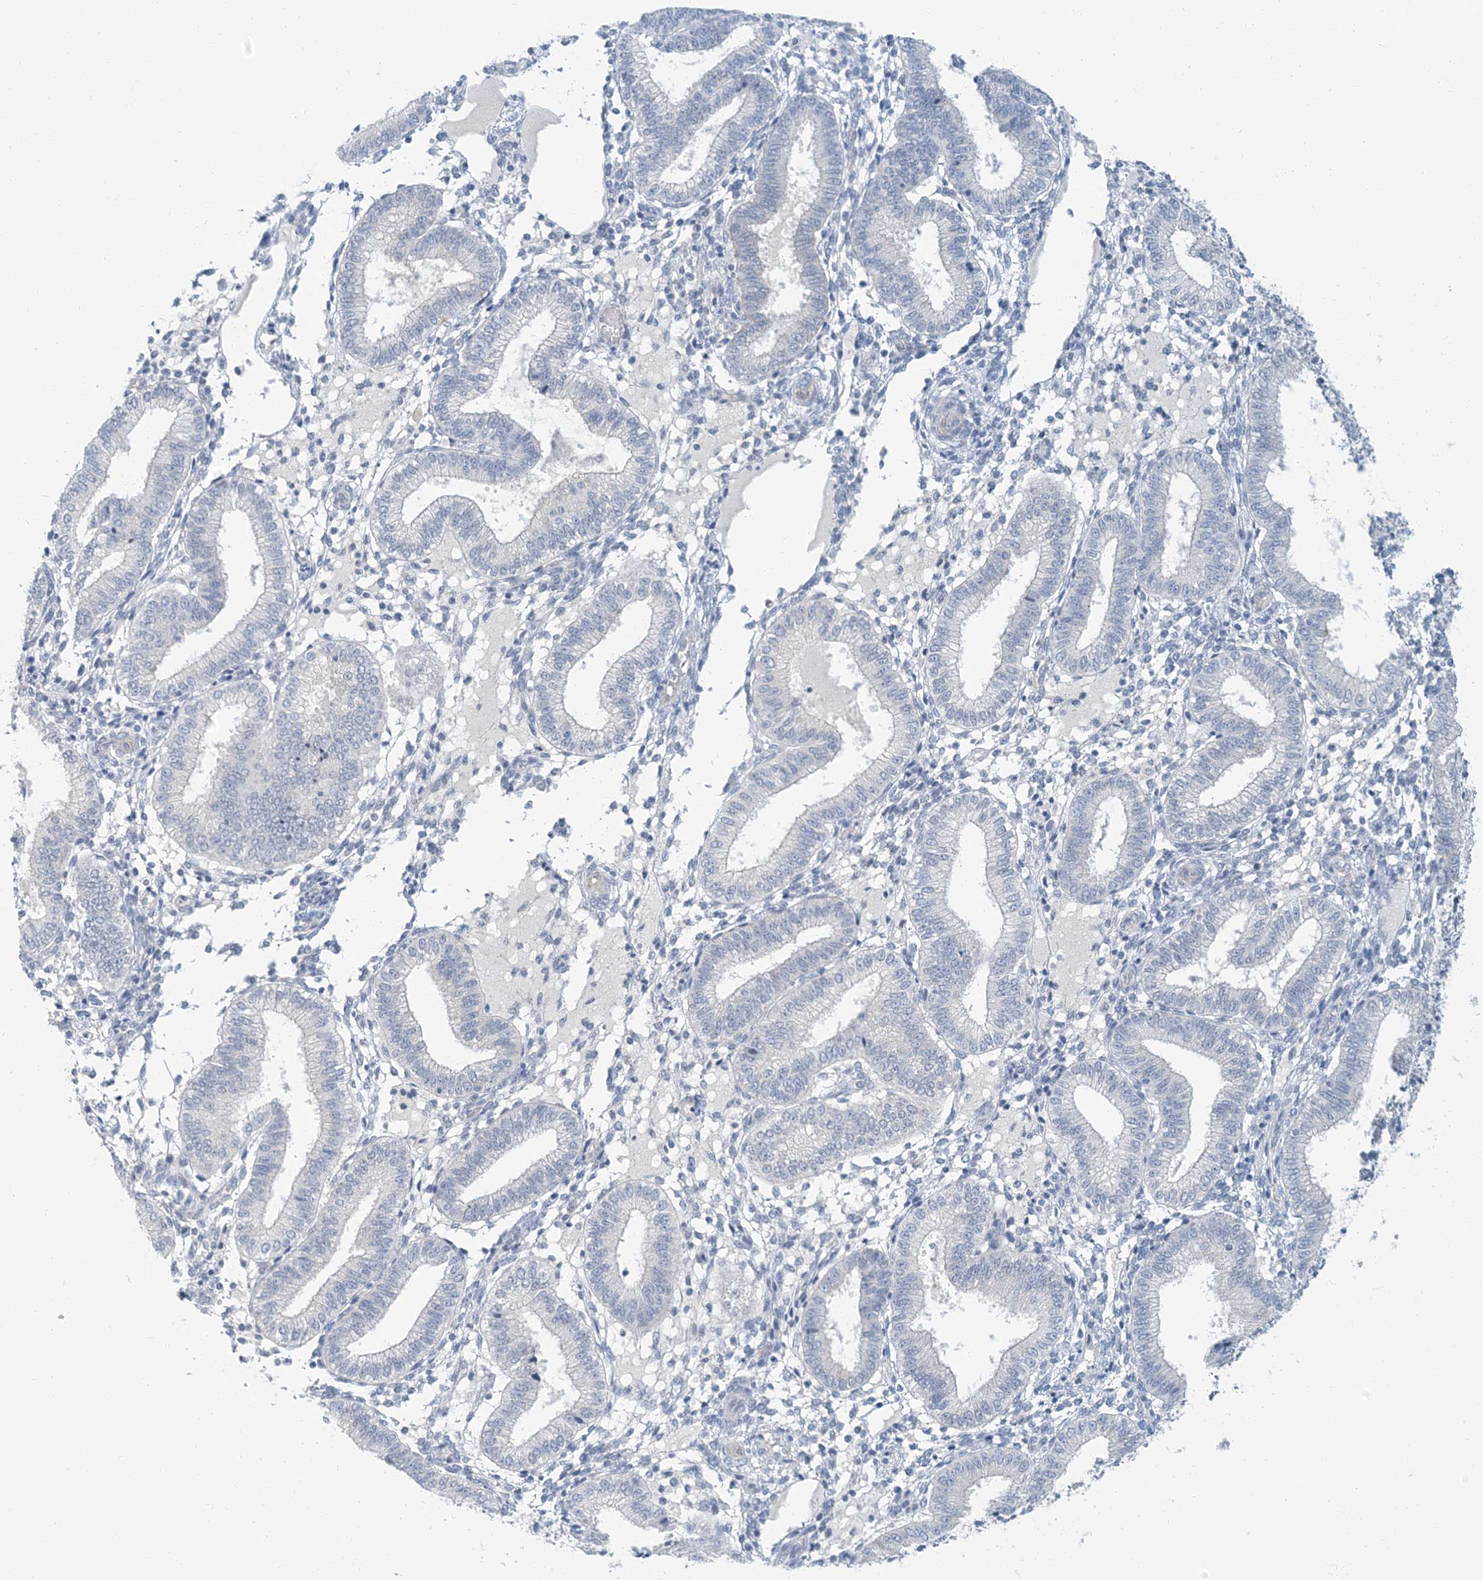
{"staining": {"intensity": "negative", "quantity": "none", "location": "none"}, "tissue": "endometrium", "cell_type": "Cells in endometrial stroma", "image_type": "normal", "snomed": [{"axis": "morphology", "description": "Normal tissue, NOS"}, {"axis": "topography", "description": "Endometrium"}], "caption": "This is a photomicrograph of immunohistochemistry (IHC) staining of normal endometrium, which shows no staining in cells in endometrial stroma.", "gene": "EPHA4", "patient": {"sex": "female", "age": 39}}